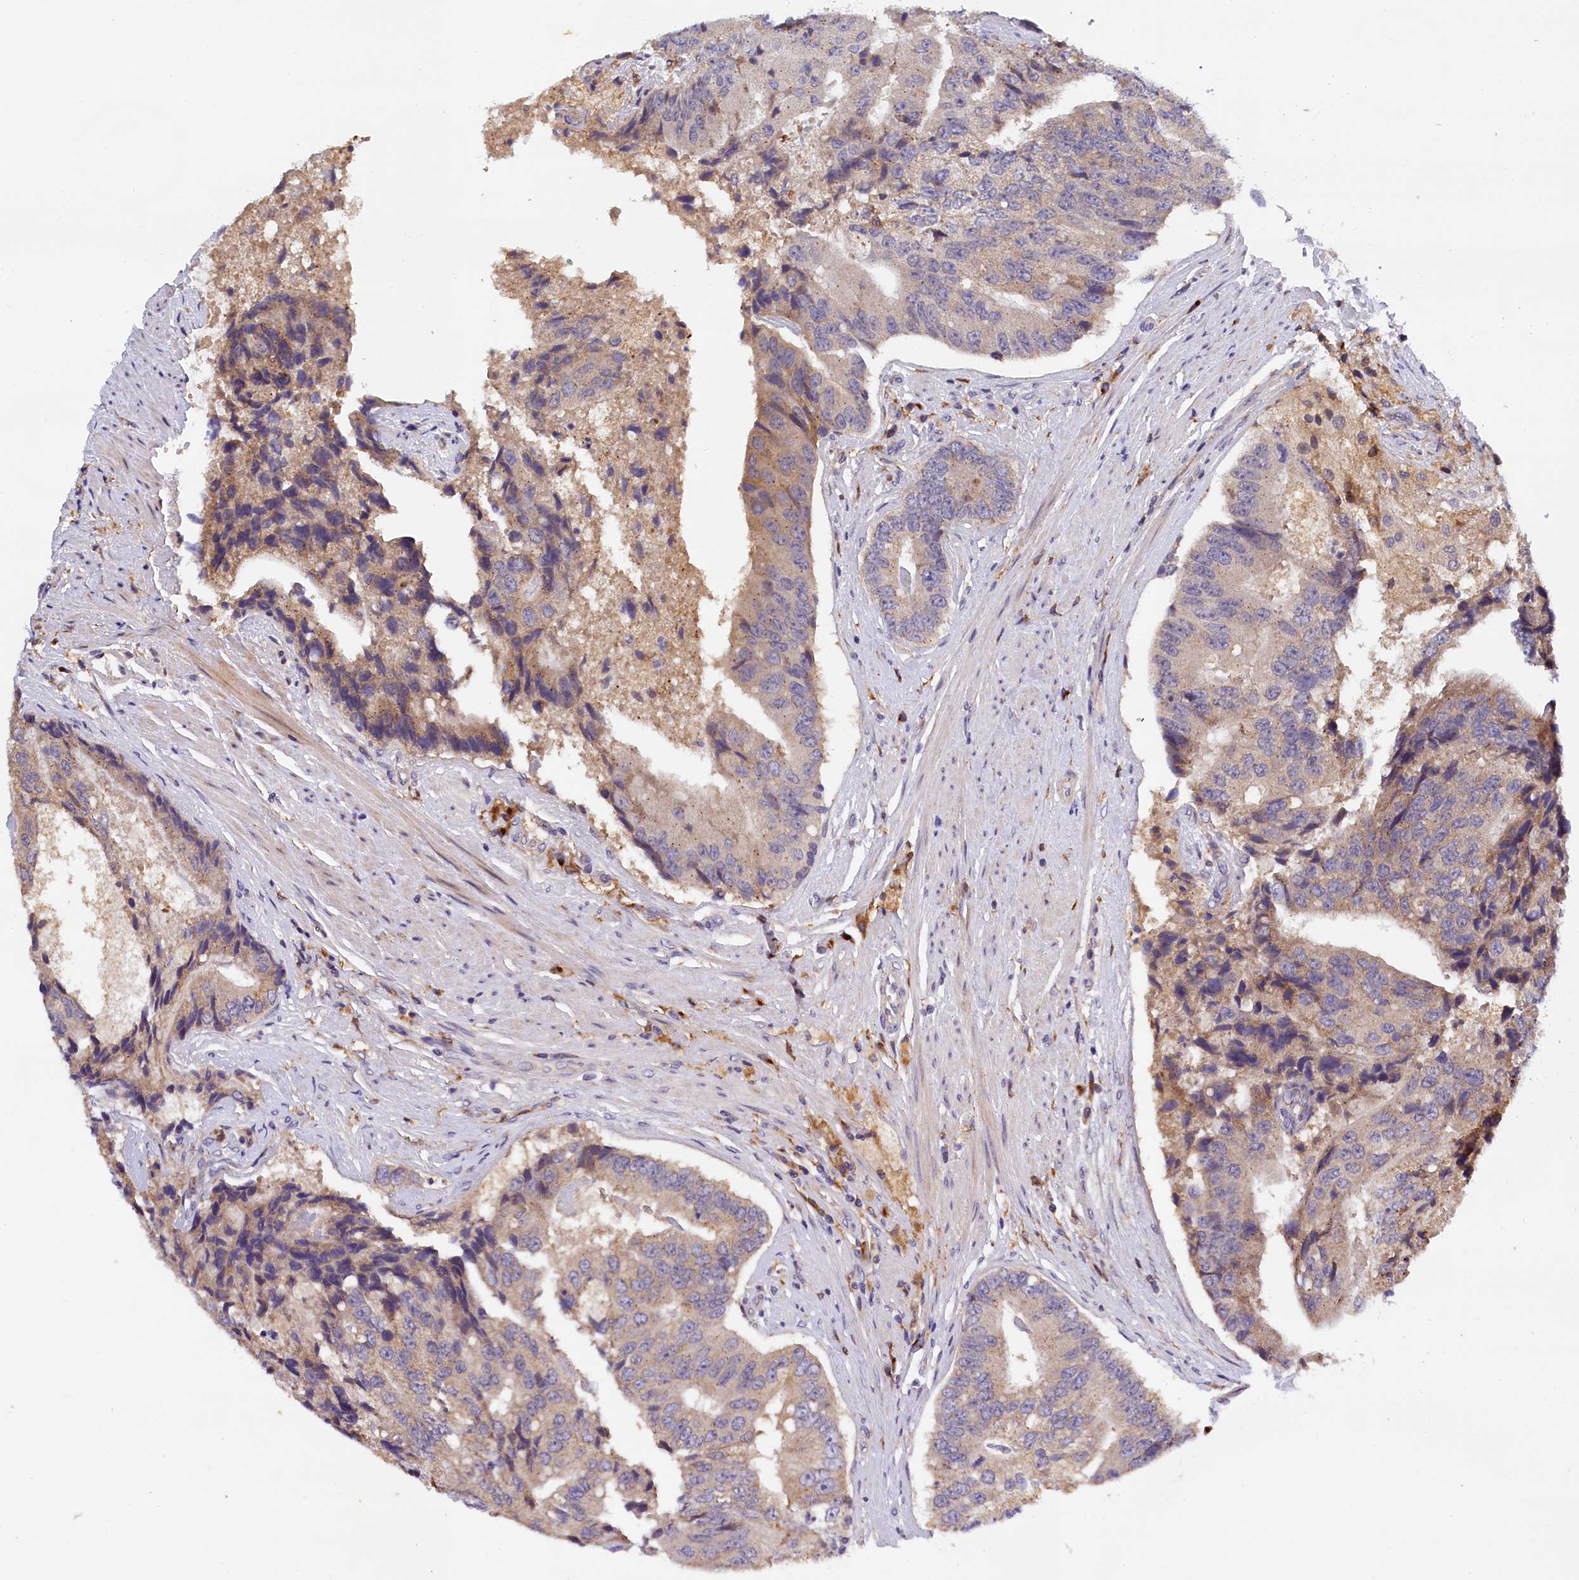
{"staining": {"intensity": "weak", "quantity": "25%-75%", "location": "cytoplasmic/membranous"}, "tissue": "prostate cancer", "cell_type": "Tumor cells", "image_type": "cancer", "snomed": [{"axis": "morphology", "description": "Adenocarcinoma, High grade"}, {"axis": "topography", "description": "Prostate"}], "caption": "The photomicrograph exhibits immunohistochemical staining of prostate cancer. There is weak cytoplasmic/membranous positivity is appreciated in approximately 25%-75% of tumor cells.", "gene": "NAIP", "patient": {"sex": "male", "age": 70}}